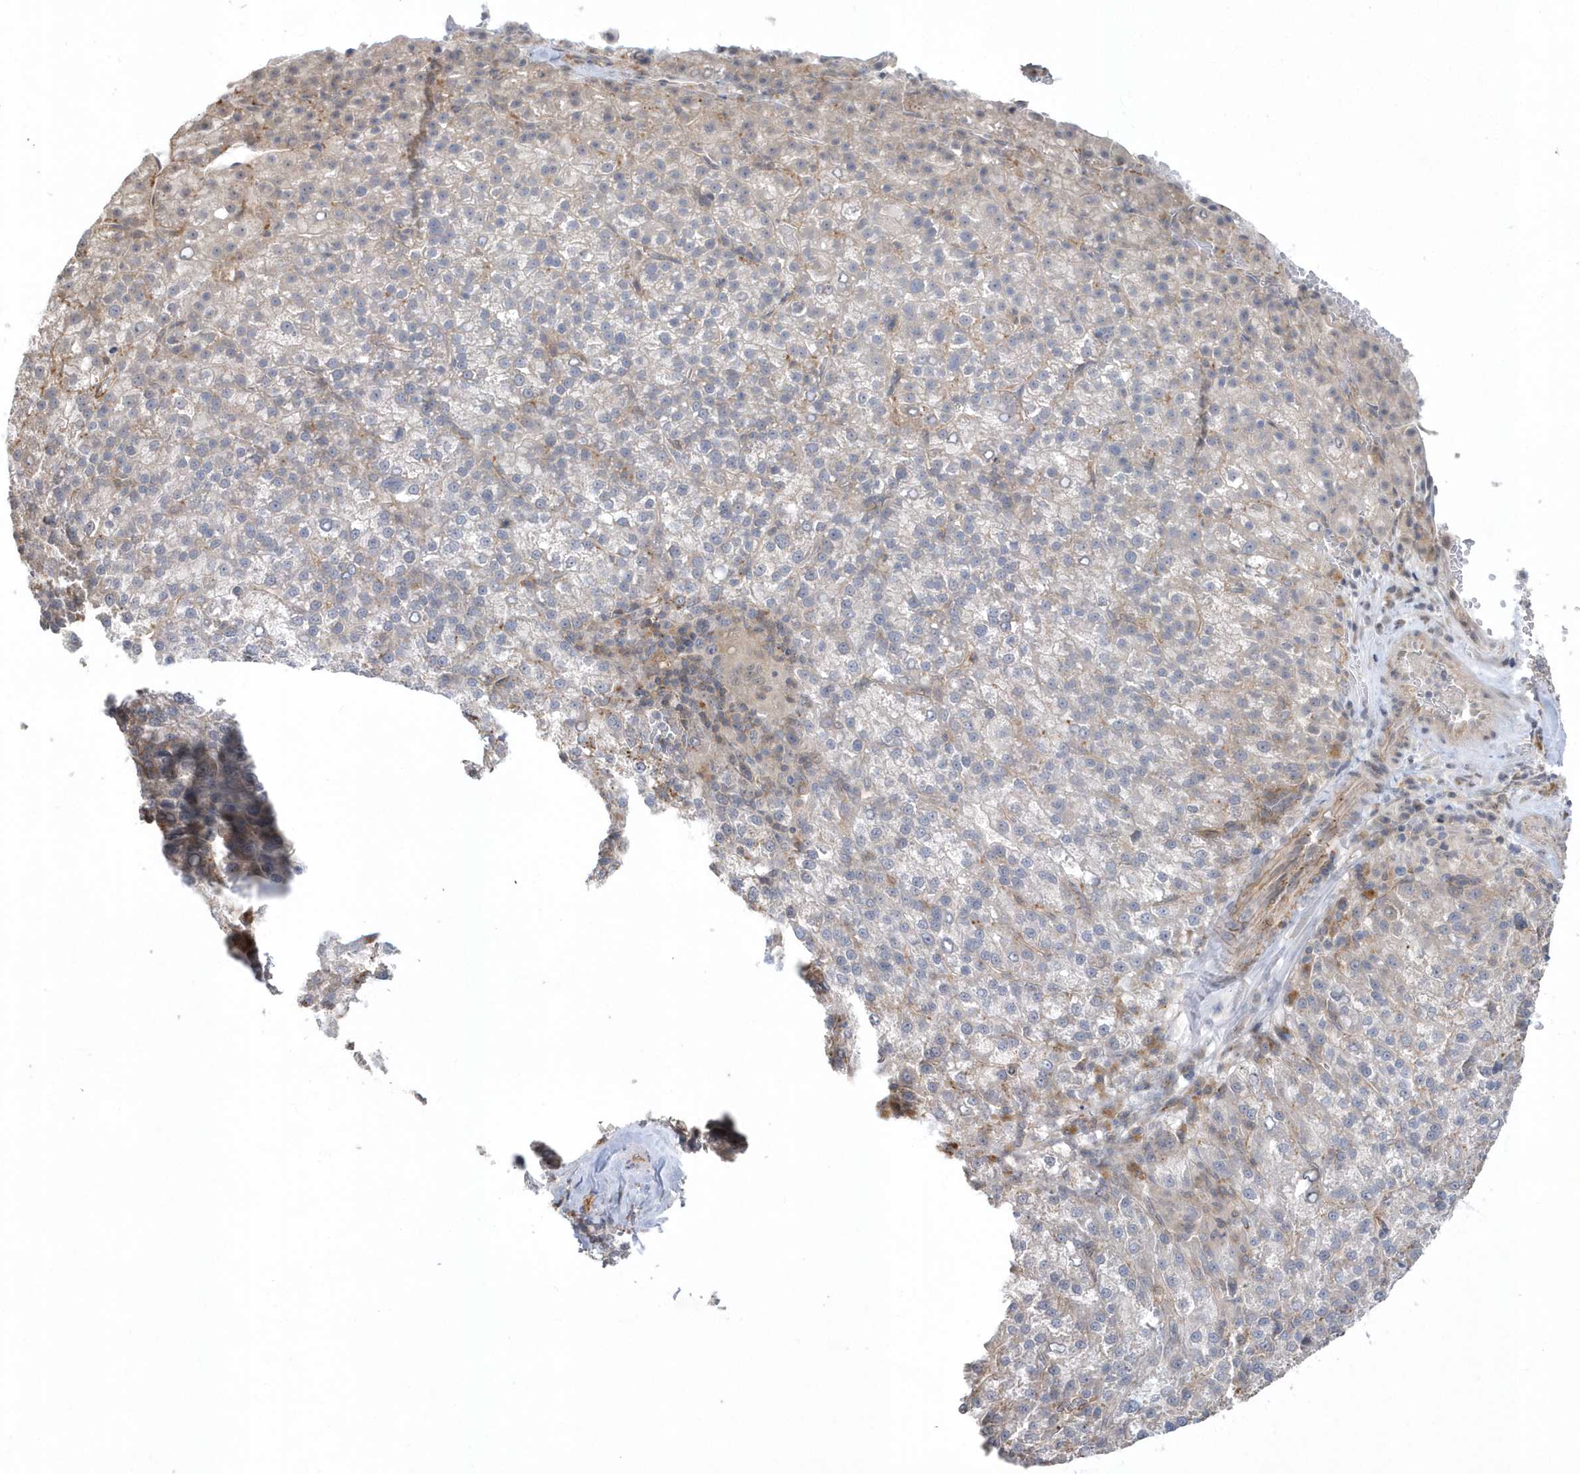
{"staining": {"intensity": "weak", "quantity": "<25%", "location": "cytoplasmic/membranous"}, "tissue": "liver cancer", "cell_type": "Tumor cells", "image_type": "cancer", "snomed": [{"axis": "morphology", "description": "Carcinoma, Hepatocellular, NOS"}, {"axis": "topography", "description": "Liver"}], "caption": "Immunohistochemical staining of human liver cancer displays no significant staining in tumor cells.", "gene": "CRIP3", "patient": {"sex": "female", "age": 58}}